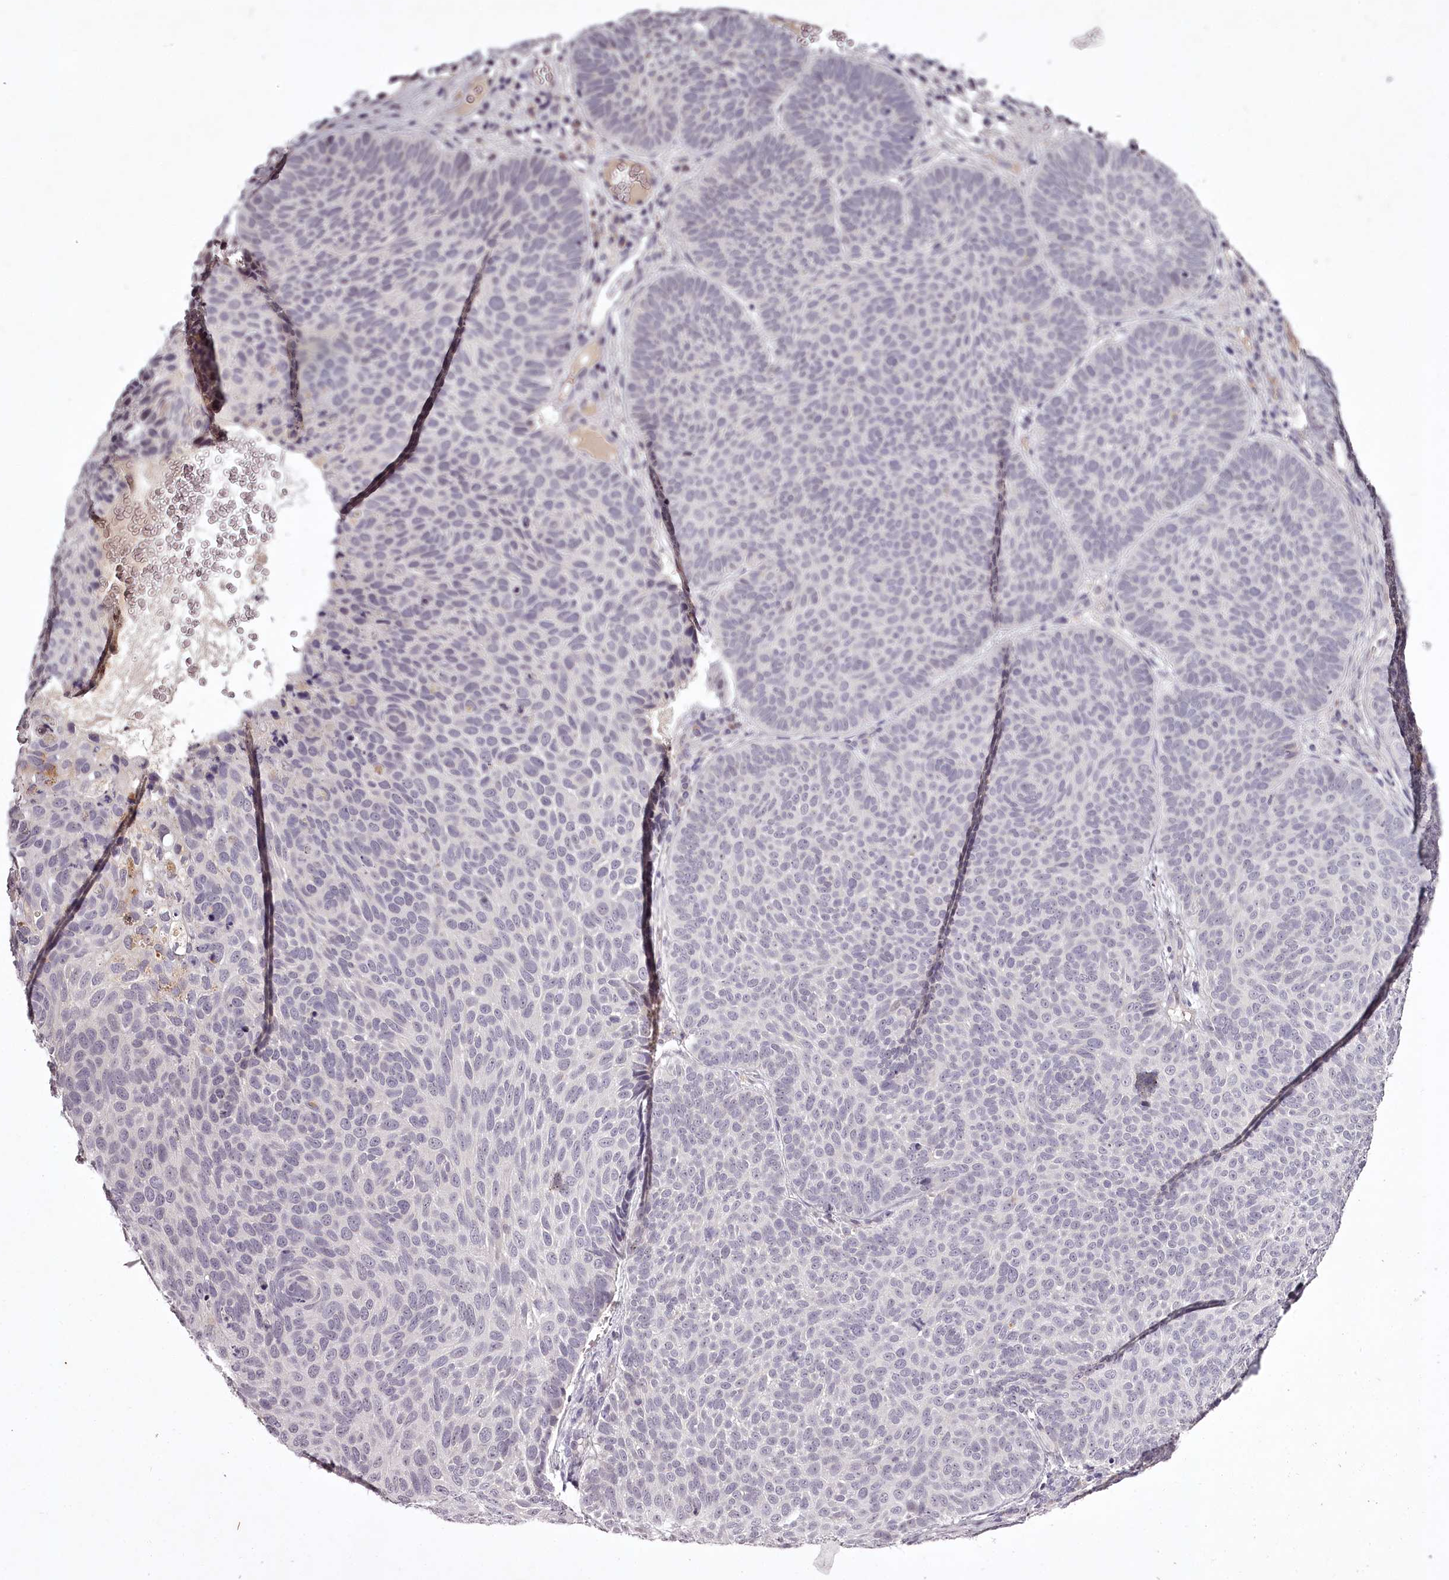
{"staining": {"intensity": "negative", "quantity": "none", "location": "none"}, "tissue": "skin cancer", "cell_type": "Tumor cells", "image_type": "cancer", "snomed": [{"axis": "morphology", "description": "Basal cell carcinoma"}, {"axis": "topography", "description": "Skin"}], "caption": "Human basal cell carcinoma (skin) stained for a protein using immunohistochemistry displays no staining in tumor cells.", "gene": "RBMXL2", "patient": {"sex": "male", "age": 85}}